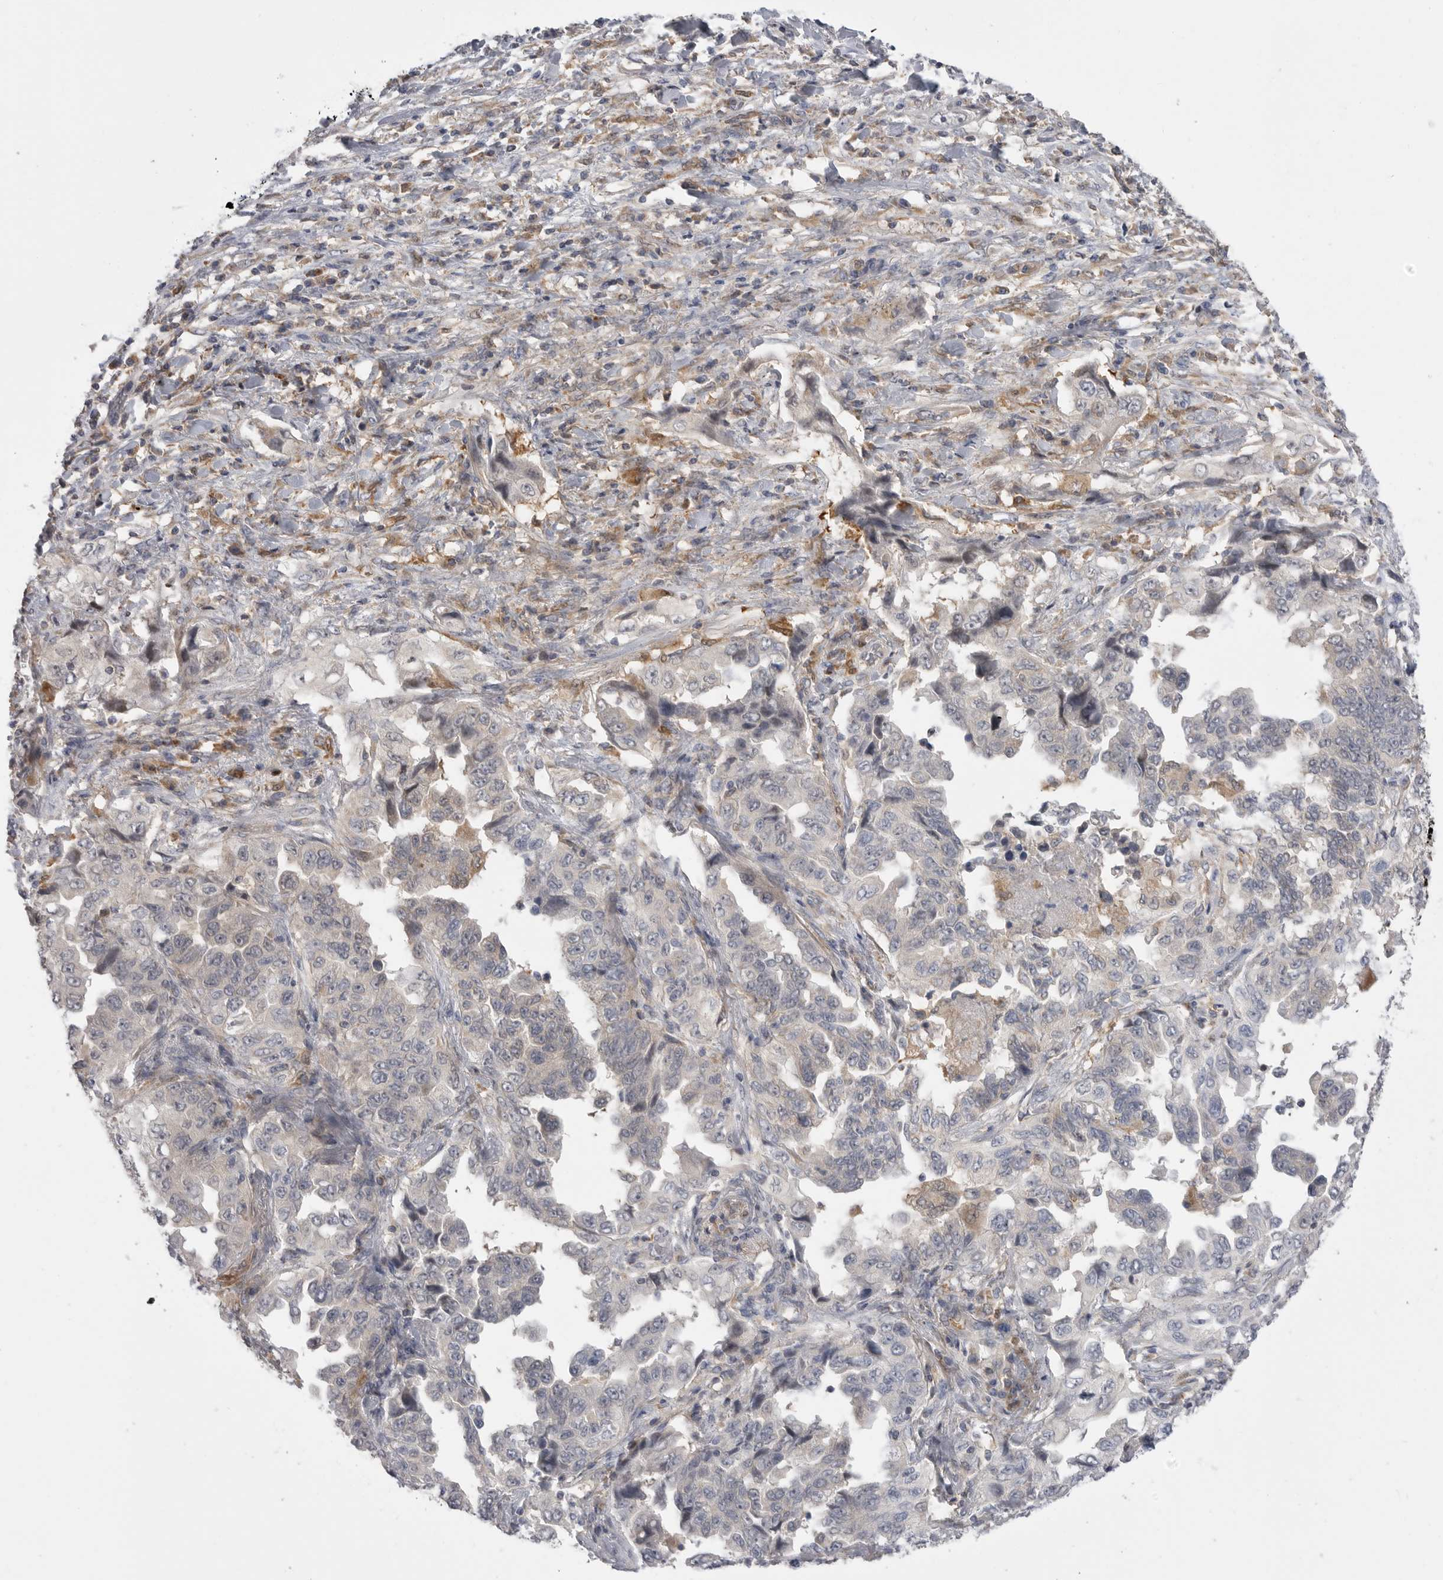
{"staining": {"intensity": "negative", "quantity": "none", "location": "none"}, "tissue": "lung cancer", "cell_type": "Tumor cells", "image_type": "cancer", "snomed": [{"axis": "morphology", "description": "Adenocarcinoma, NOS"}, {"axis": "topography", "description": "Lung"}], "caption": "This is an immunohistochemistry (IHC) photomicrograph of human adenocarcinoma (lung). There is no staining in tumor cells.", "gene": "KYAT3", "patient": {"sex": "female", "age": 51}}